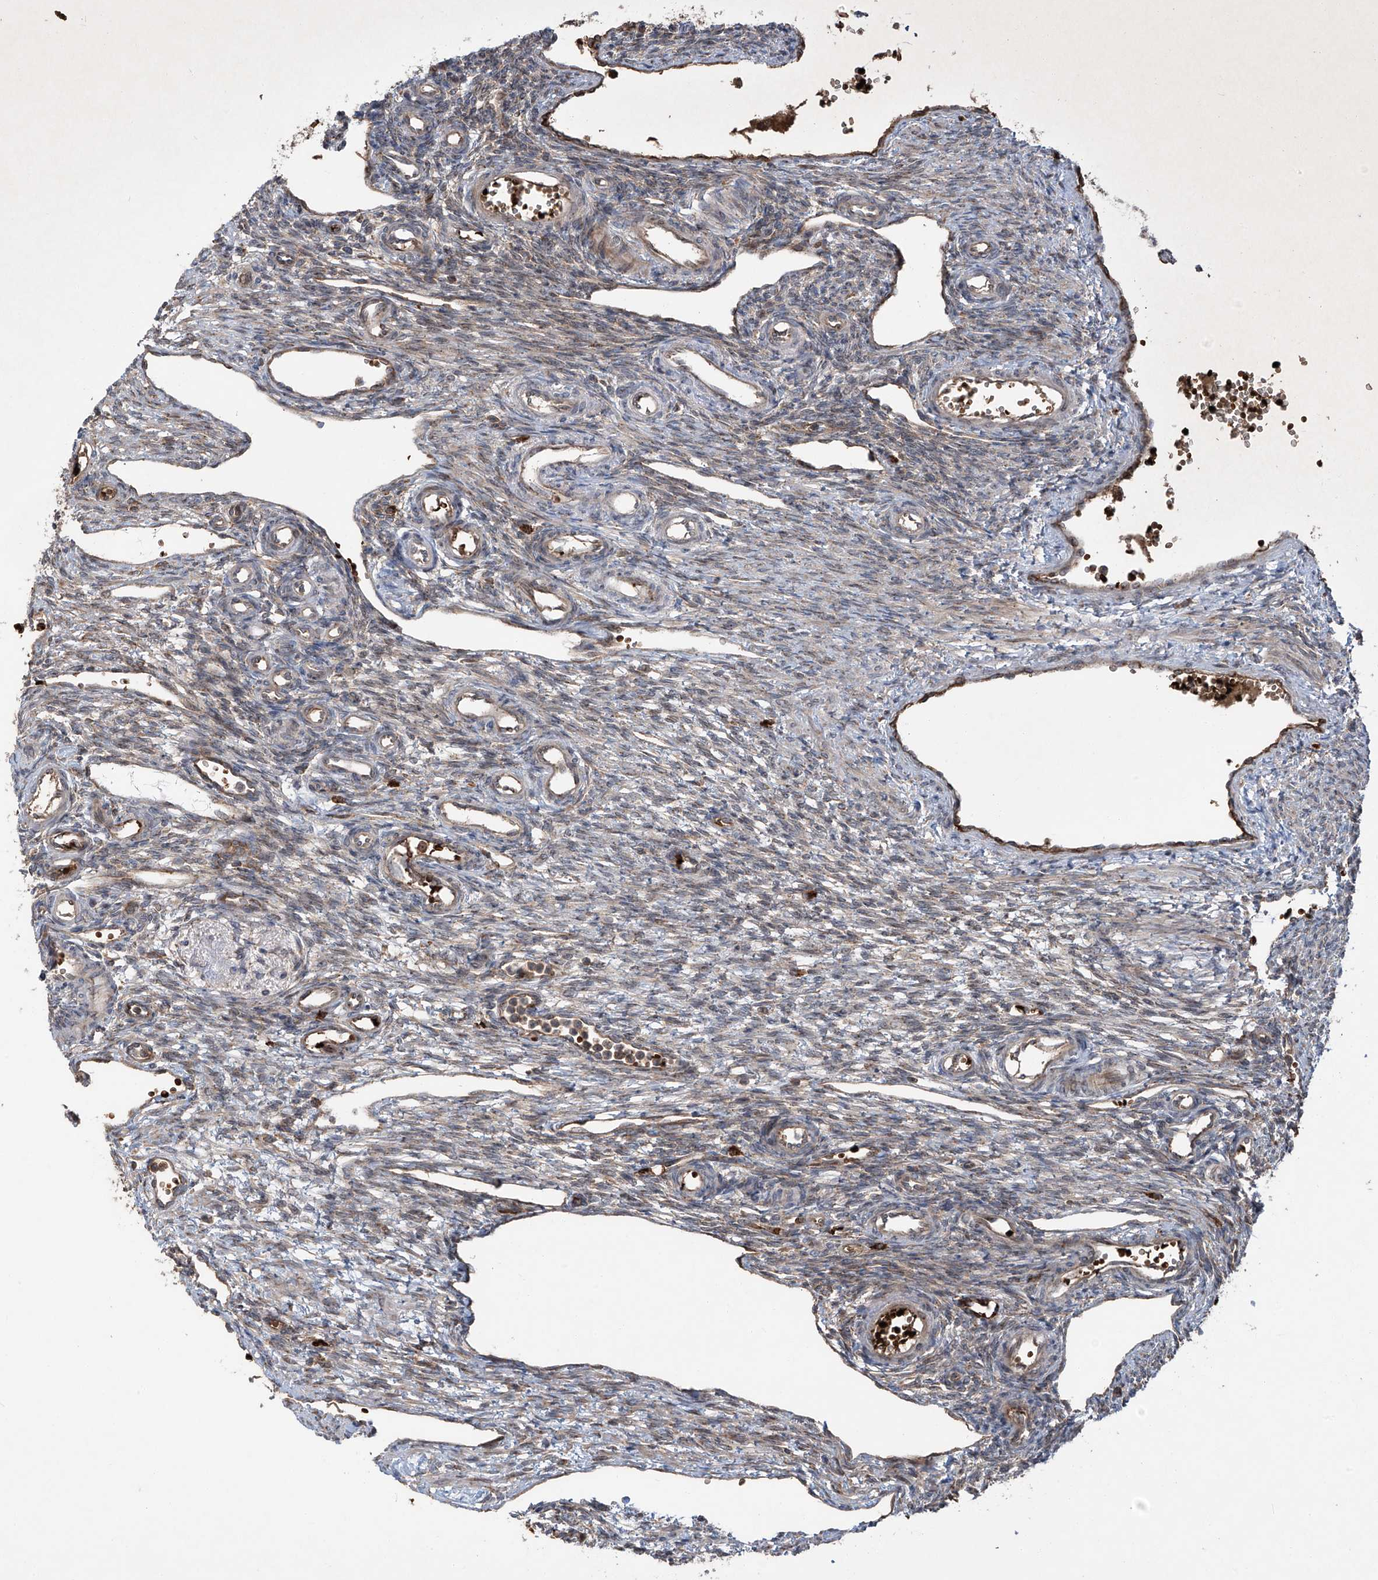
{"staining": {"intensity": "moderate", "quantity": "25%-75%", "location": "cytoplasmic/membranous"}, "tissue": "ovary", "cell_type": "Ovarian stroma cells", "image_type": "normal", "snomed": [{"axis": "morphology", "description": "Normal tissue, NOS"}, {"axis": "morphology", "description": "Cyst, NOS"}, {"axis": "topography", "description": "Ovary"}], "caption": "An immunohistochemistry micrograph of benign tissue is shown. Protein staining in brown highlights moderate cytoplasmic/membranous positivity in ovary within ovarian stroma cells. (DAB (3,3'-diaminobenzidine) = brown stain, brightfield microscopy at high magnification).", "gene": "ZDHHC9", "patient": {"sex": "female", "age": 33}}